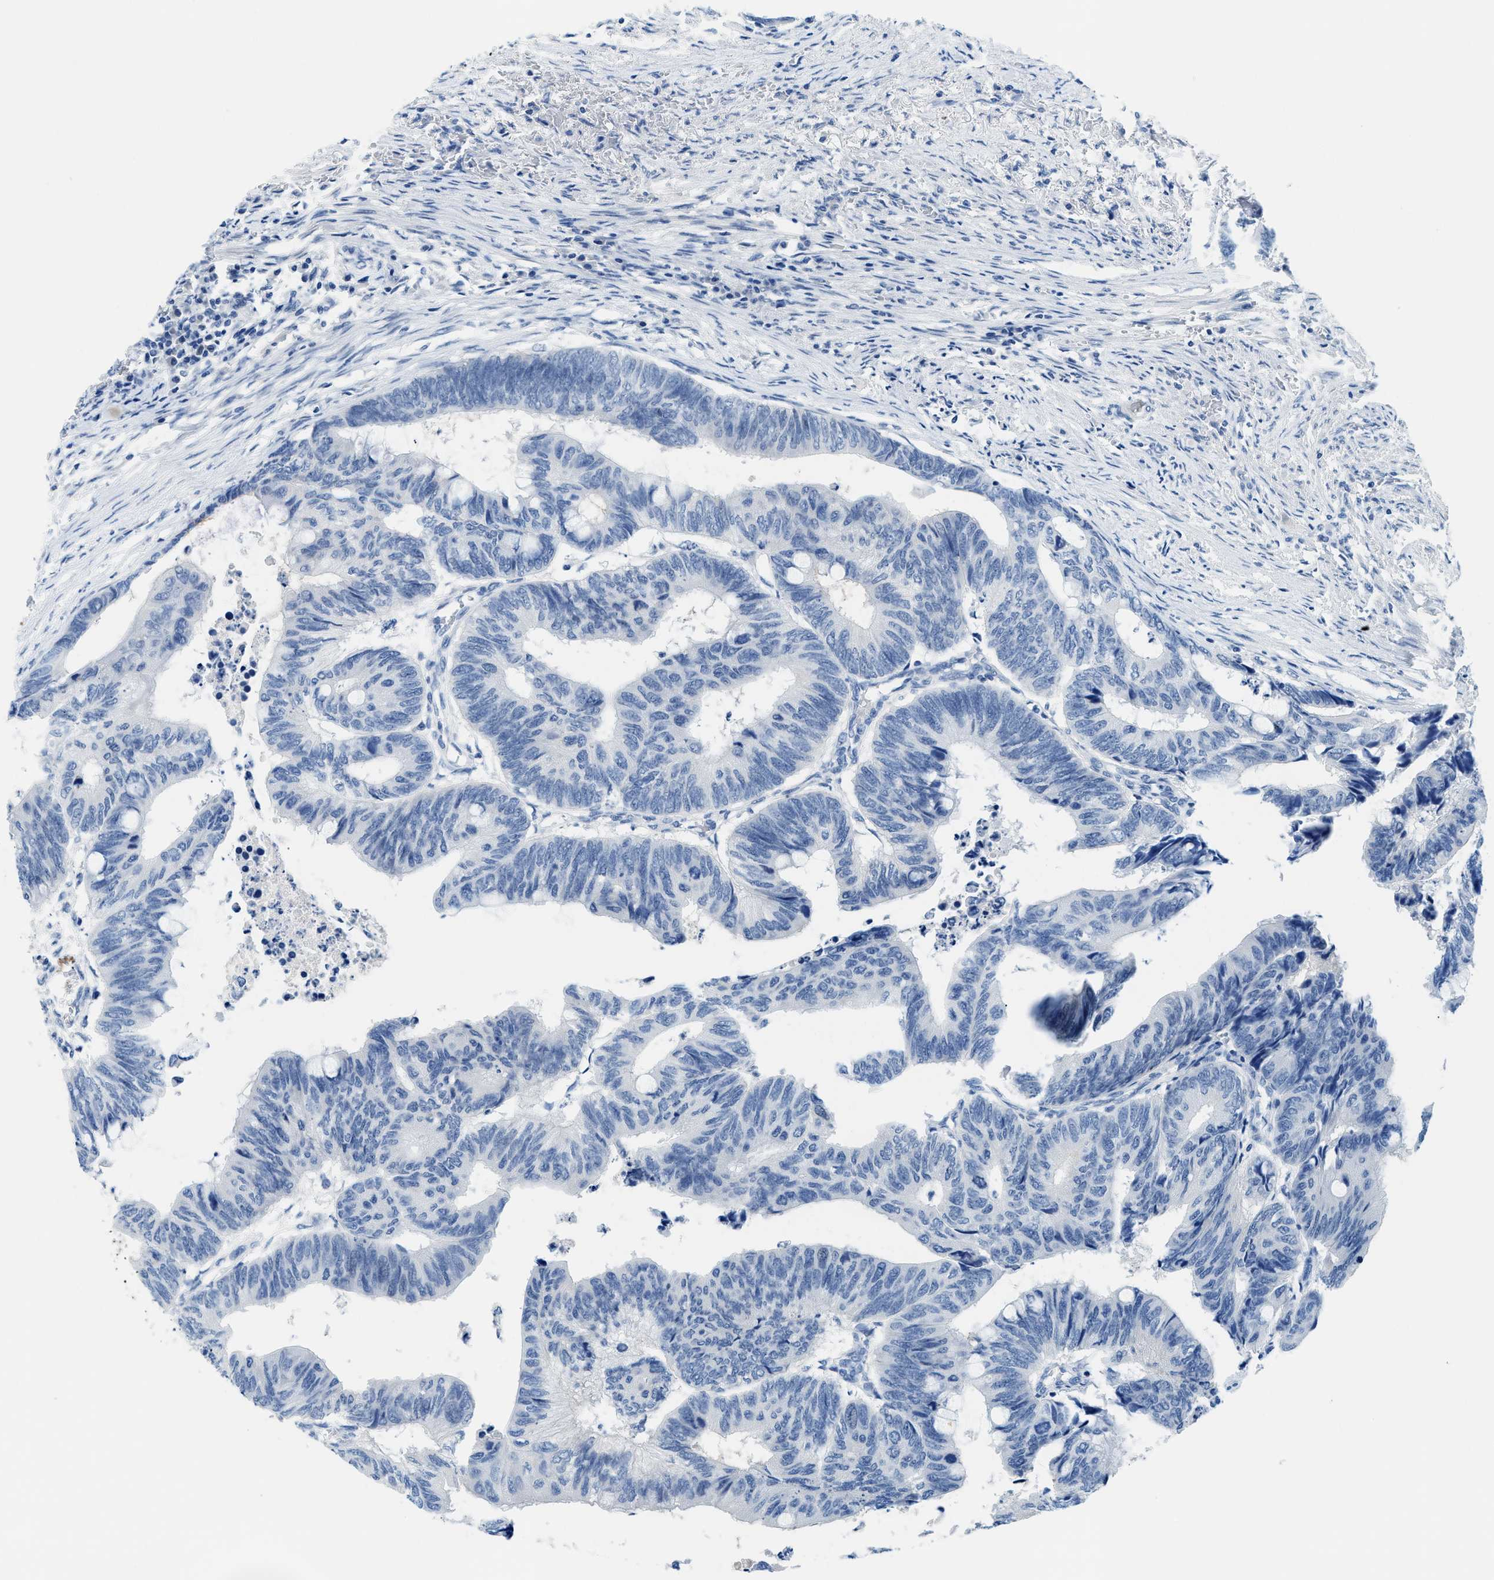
{"staining": {"intensity": "moderate", "quantity": "<25%", "location": "cytoplasmic/membranous"}, "tissue": "colorectal cancer", "cell_type": "Tumor cells", "image_type": "cancer", "snomed": [{"axis": "morphology", "description": "Normal tissue, NOS"}, {"axis": "morphology", "description": "Adenocarcinoma, NOS"}, {"axis": "topography", "description": "Rectum"}, {"axis": "topography", "description": "Peripheral nerve tissue"}], "caption": "High-power microscopy captured an immunohistochemistry (IHC) histopathology image of colorectal cancer (adenocarcinoma), revealing moderate cytoplasmic/membranous expression in about <25% of tumor cells.", "gene": "MBL2", "patient": {"sex": "male", "age": 92}}